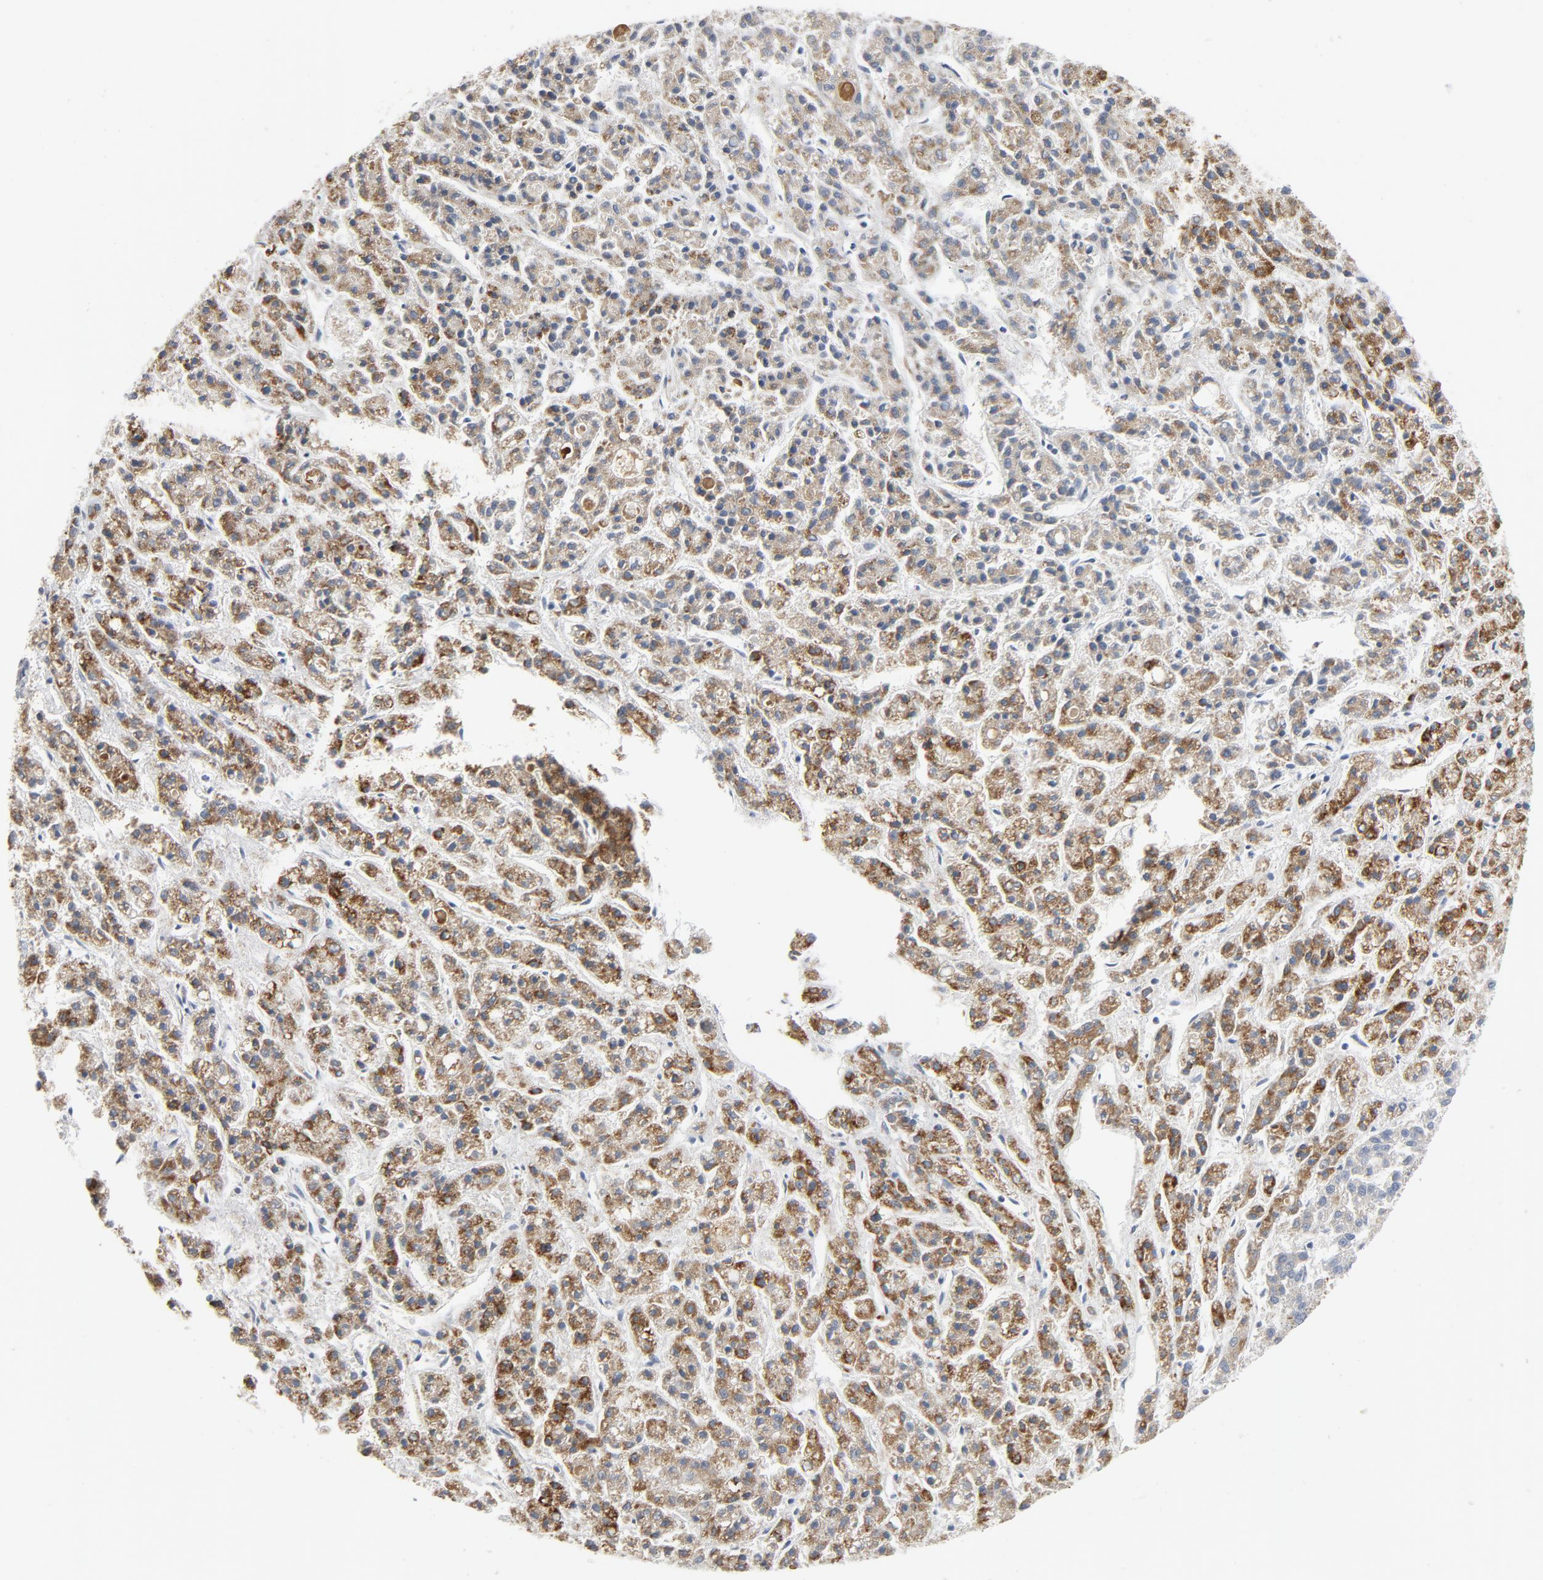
{"staining": {"intensity": "strong", "quantity": ">75%", "location": "cytoplasmic/membranous"}, "tissue": "liver cancer", "cell_type": "Tumor cells", "image_type": "cancer", "snomed": [{"axis": "morphology", "description": "Carcinoma, Hepatocellular, NOS"}, {"axis": "topography", "description": "Liver"}], "caption": "Immunohistochemistry staining of liver cancer (hepatocellular carcinoma), which displays high levels of strong cytoplasmic/membranous expression in about >75% of tumor cells indicating strong cytoplasmic/membranous protein positivity. The staining was performed using DAB (3,3'-diaminobenzidine) (brown) for protein detection and nuclei were counterstained in hematoxylin (blue).", "gene": "C14orf119", "patient": {"sex": "male", "age": 70}}